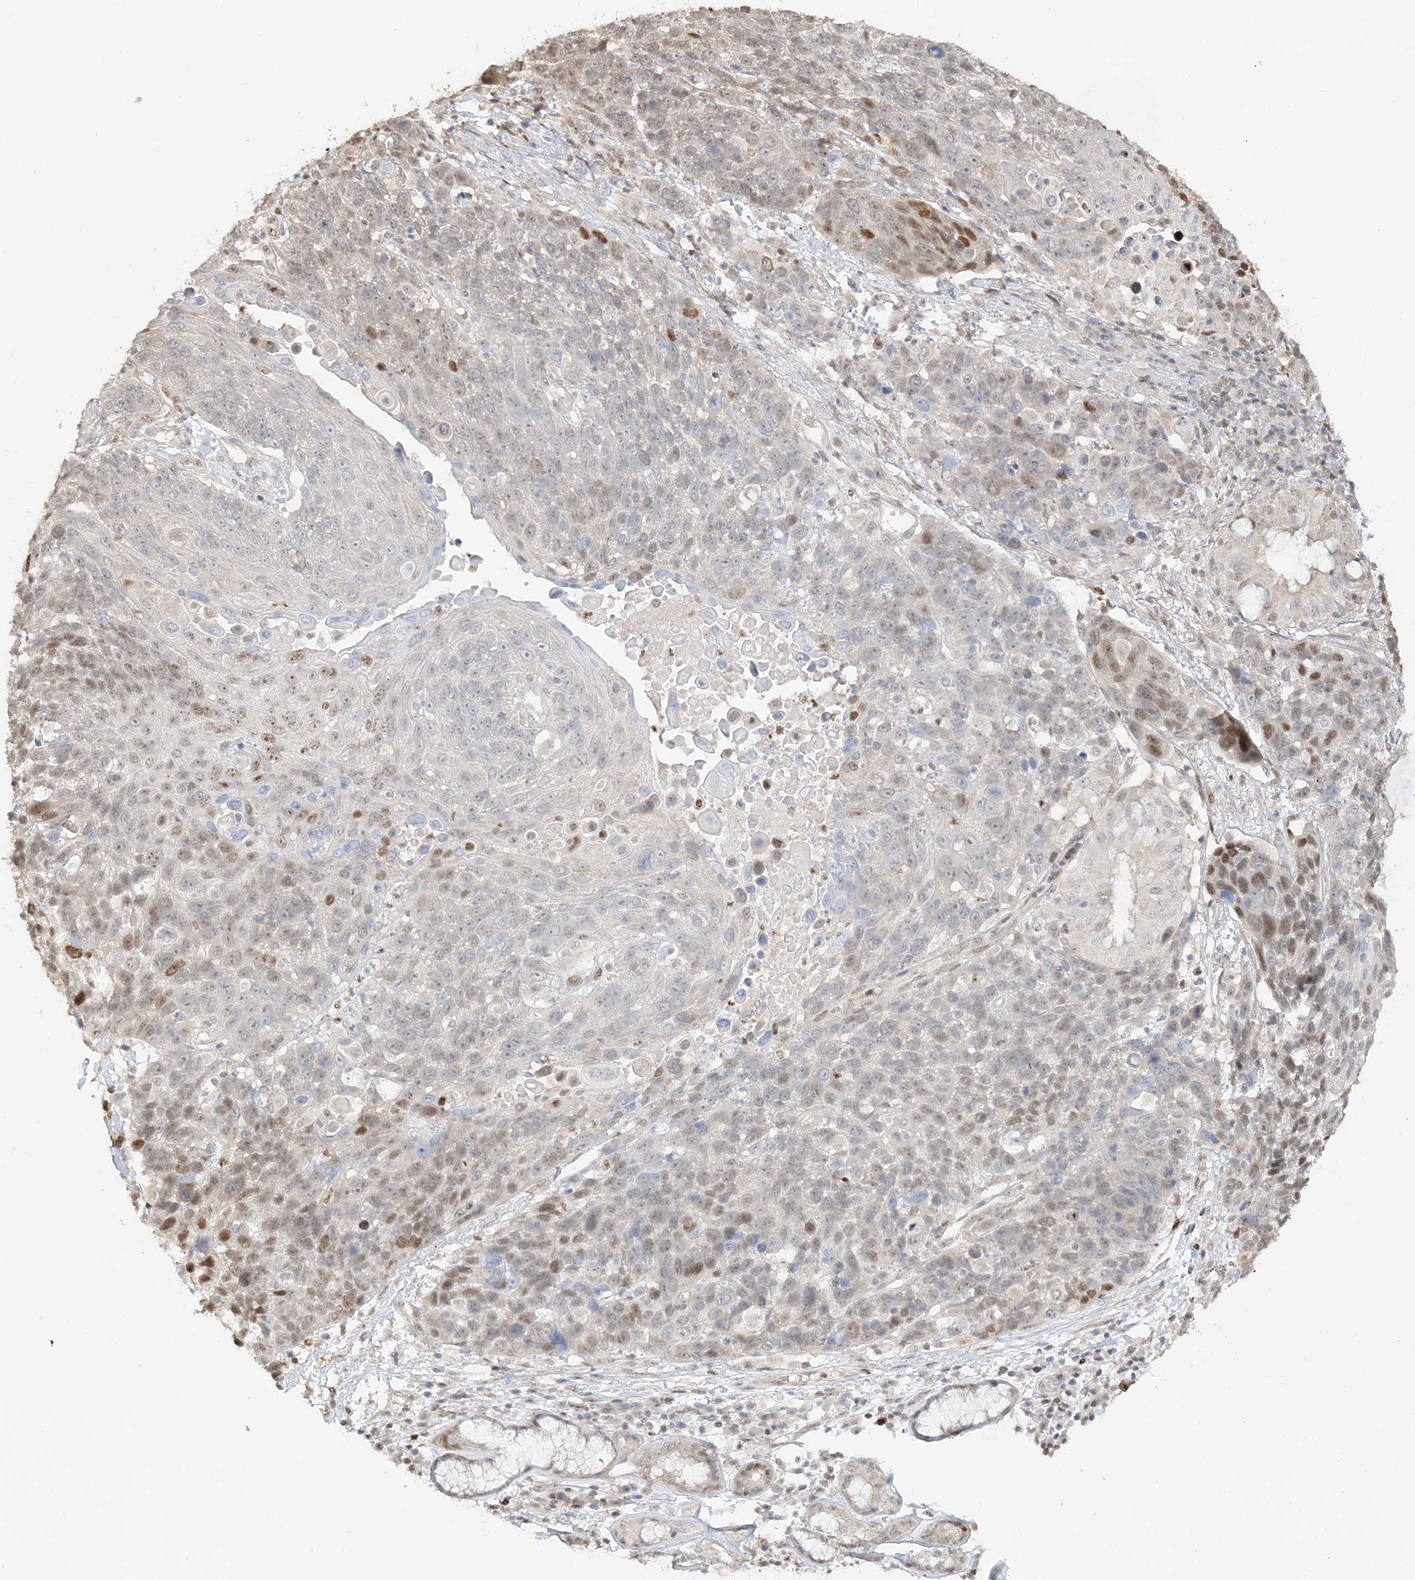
{"staining": {"intensity": "moderate", "quantity": "25%-75%", "location": "nuclear"}, "tissue": "lung cancer", "cell_type": "Tumor cells", "image_type": "cancer", "snomed": [{"axis": "morphology", "description": "Squamous cell carcinoma, NOS"}, {"axis": "topography", "description": "Lung"}], "caption": "Lung squamous cell carcinoma stained with immunohistochemistry (IHC) exhibits moderate nuclear staining in approximately 25%-75% of tumor cells. (Stains: DAB in brown, nuclei in blue, Microscopy: brightfield microscopy at high magnification).", "gene": "SUMO2", "patient": {"sex": "male", "age": 66}}